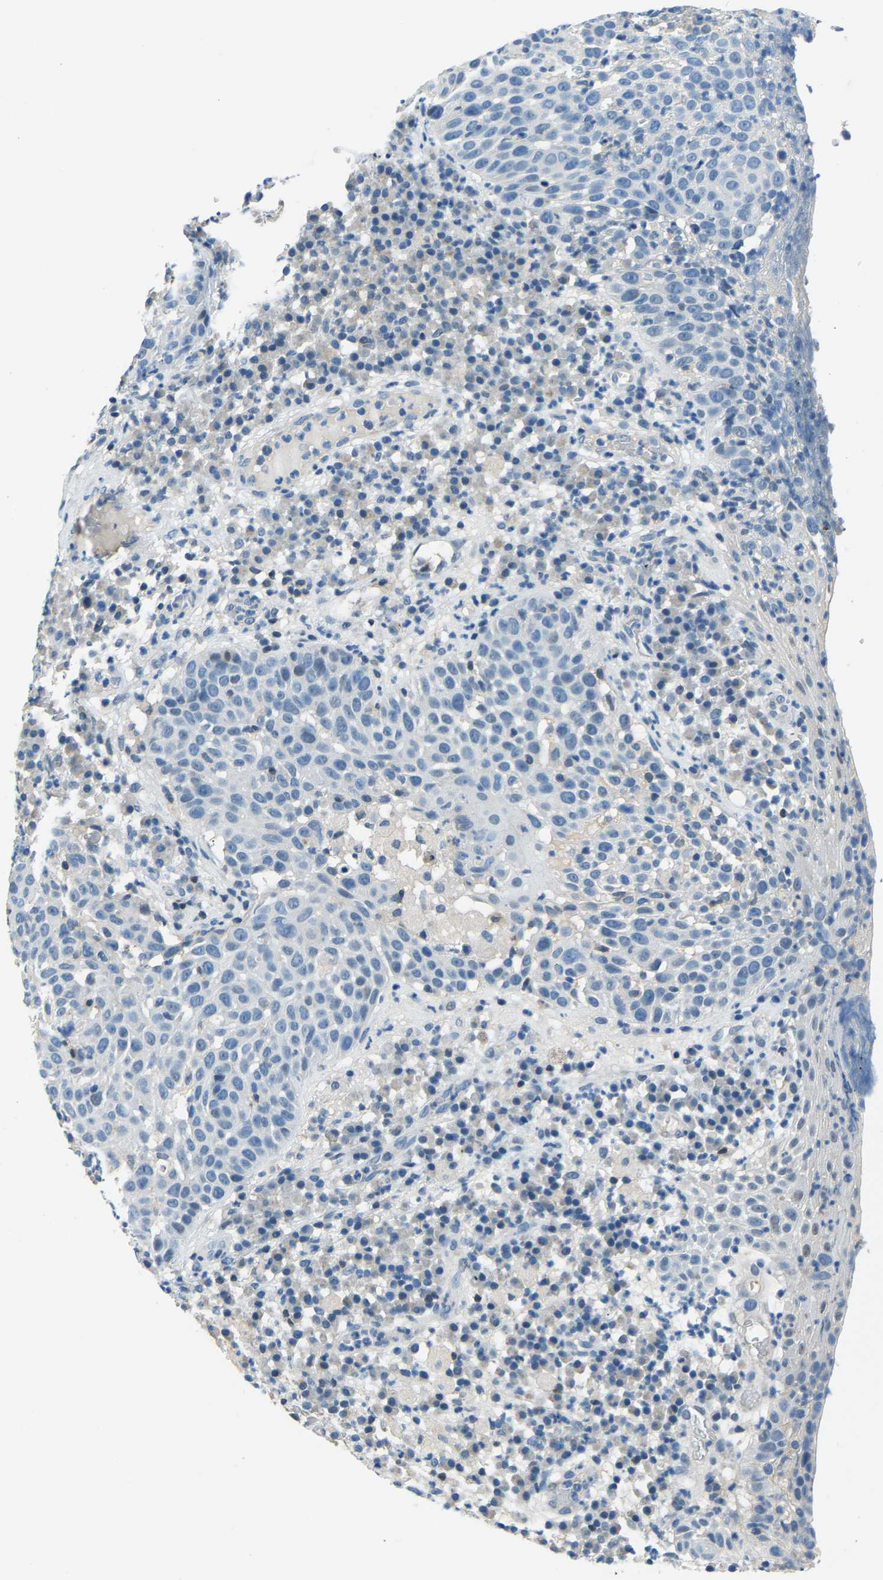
{"staining": {"intensity": "negative", "quantity": "none", "location": "none"}, "tissue": "skin cancer", "cell_type": "Tumor cells", "image_type": "cancer", "snomed": [{"axis": "morphology", "description": "Squamous cell carcinoma in situ, NOS"}, {"axis": "morphology", "description": "Squamous cell carcinoma, NOS"}, {"axis": "topography", "description": "Skin"}], "caption": "The micrograph displays no significant positivity in tumor cells of squamous cell carcinoma in situ (skin).", "gene": "XIRP1", "patient": {"sex": "male", "age": 93}}